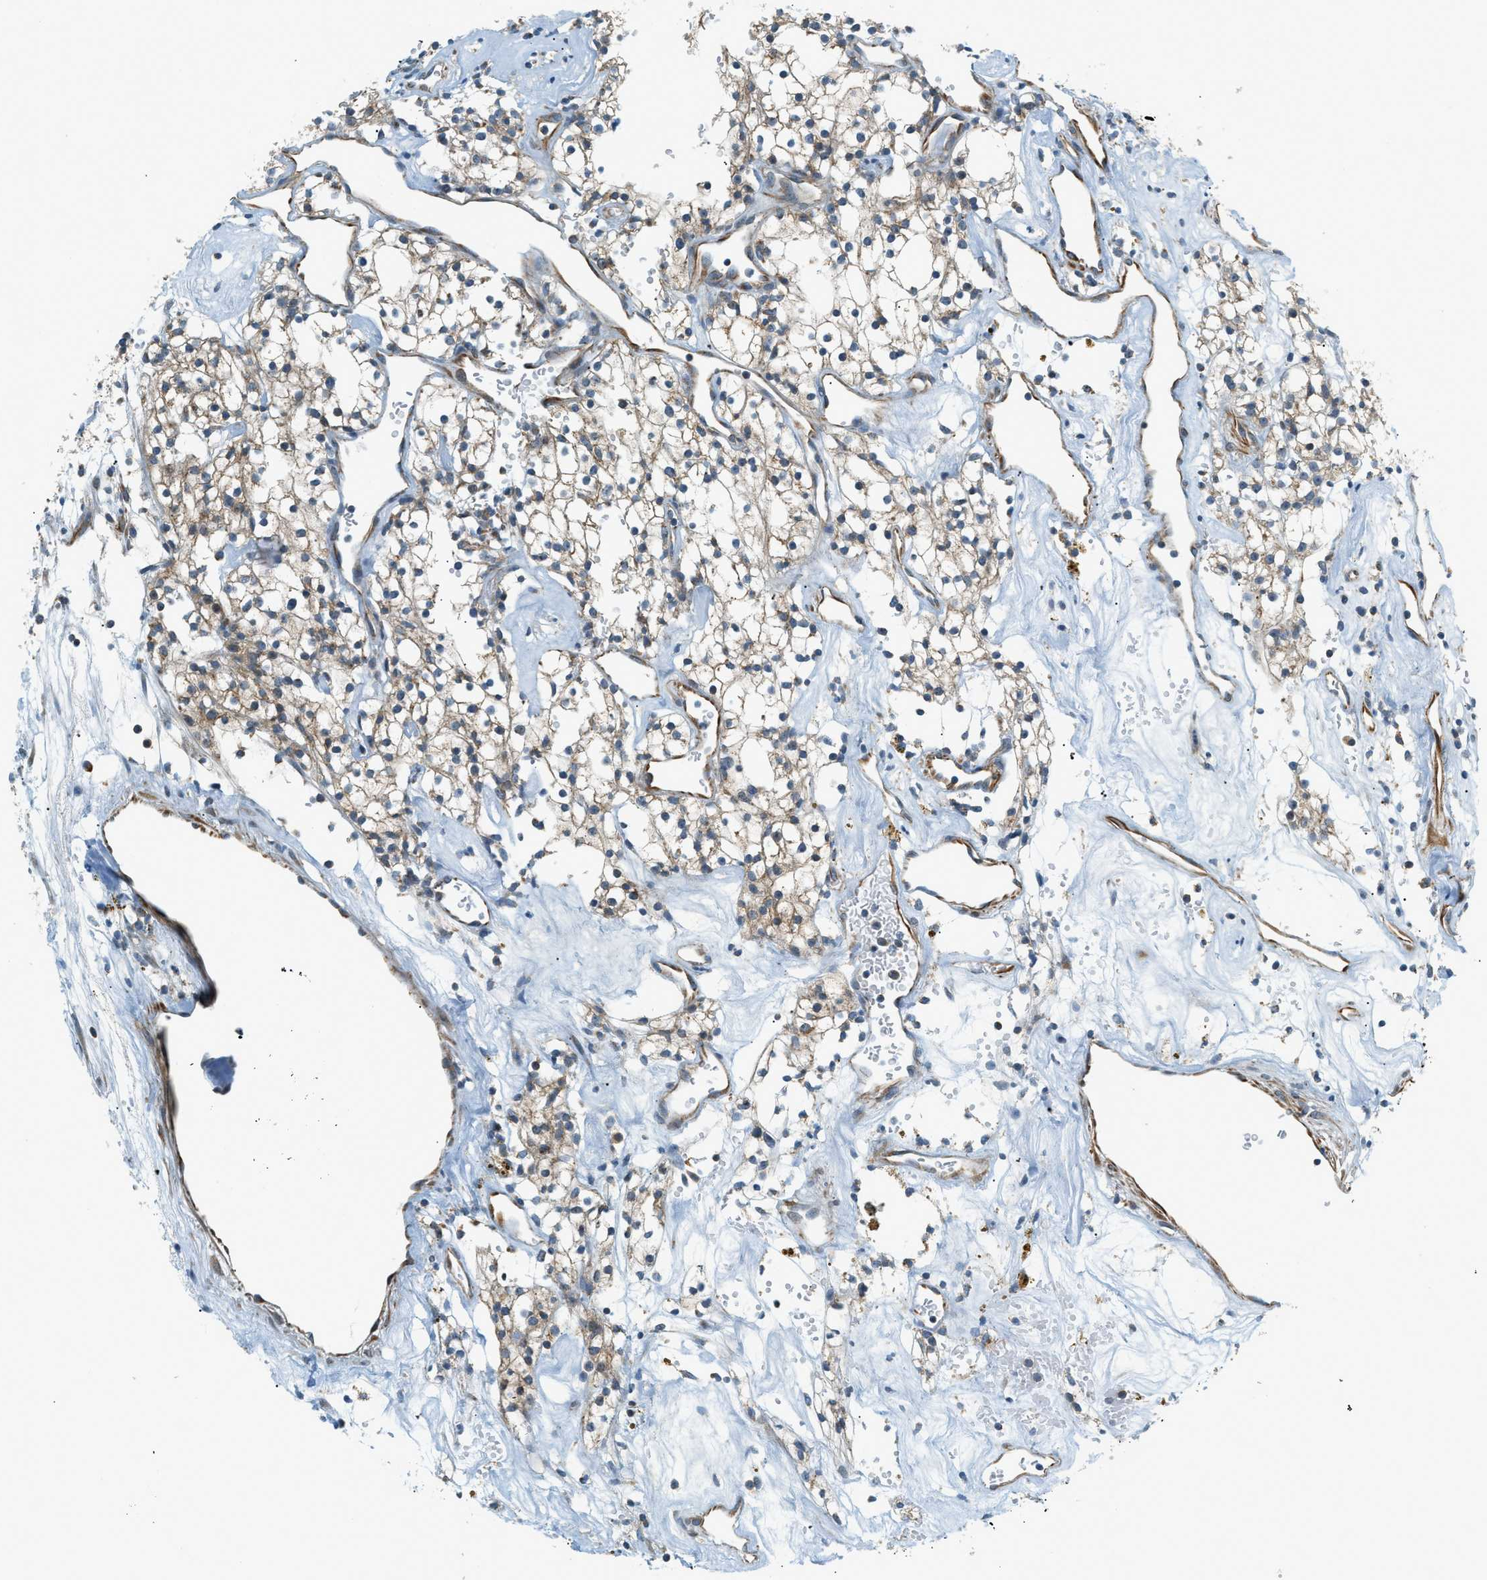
{"staining": {"intensity": "weak", "quantity": "25%-75%", "location": "cytoplasmic/membranous"}, "tissue": "renal cancer", "cell_type": "Tumor cells", "image_type": "cancer", "snomed": [{"axis": "morphology", "description": "Adenocarcinoma, NOS"}, {"axis": "topography", "description": "Kidney"}], "caption": "Human renal cancer stained with a brown dye displays weak cytoplasmic/membranous positive staining in approximately 25%-75% of tumor cells.", "gene": "PIGG", "patient": {"sex": "male", "age": 59}}